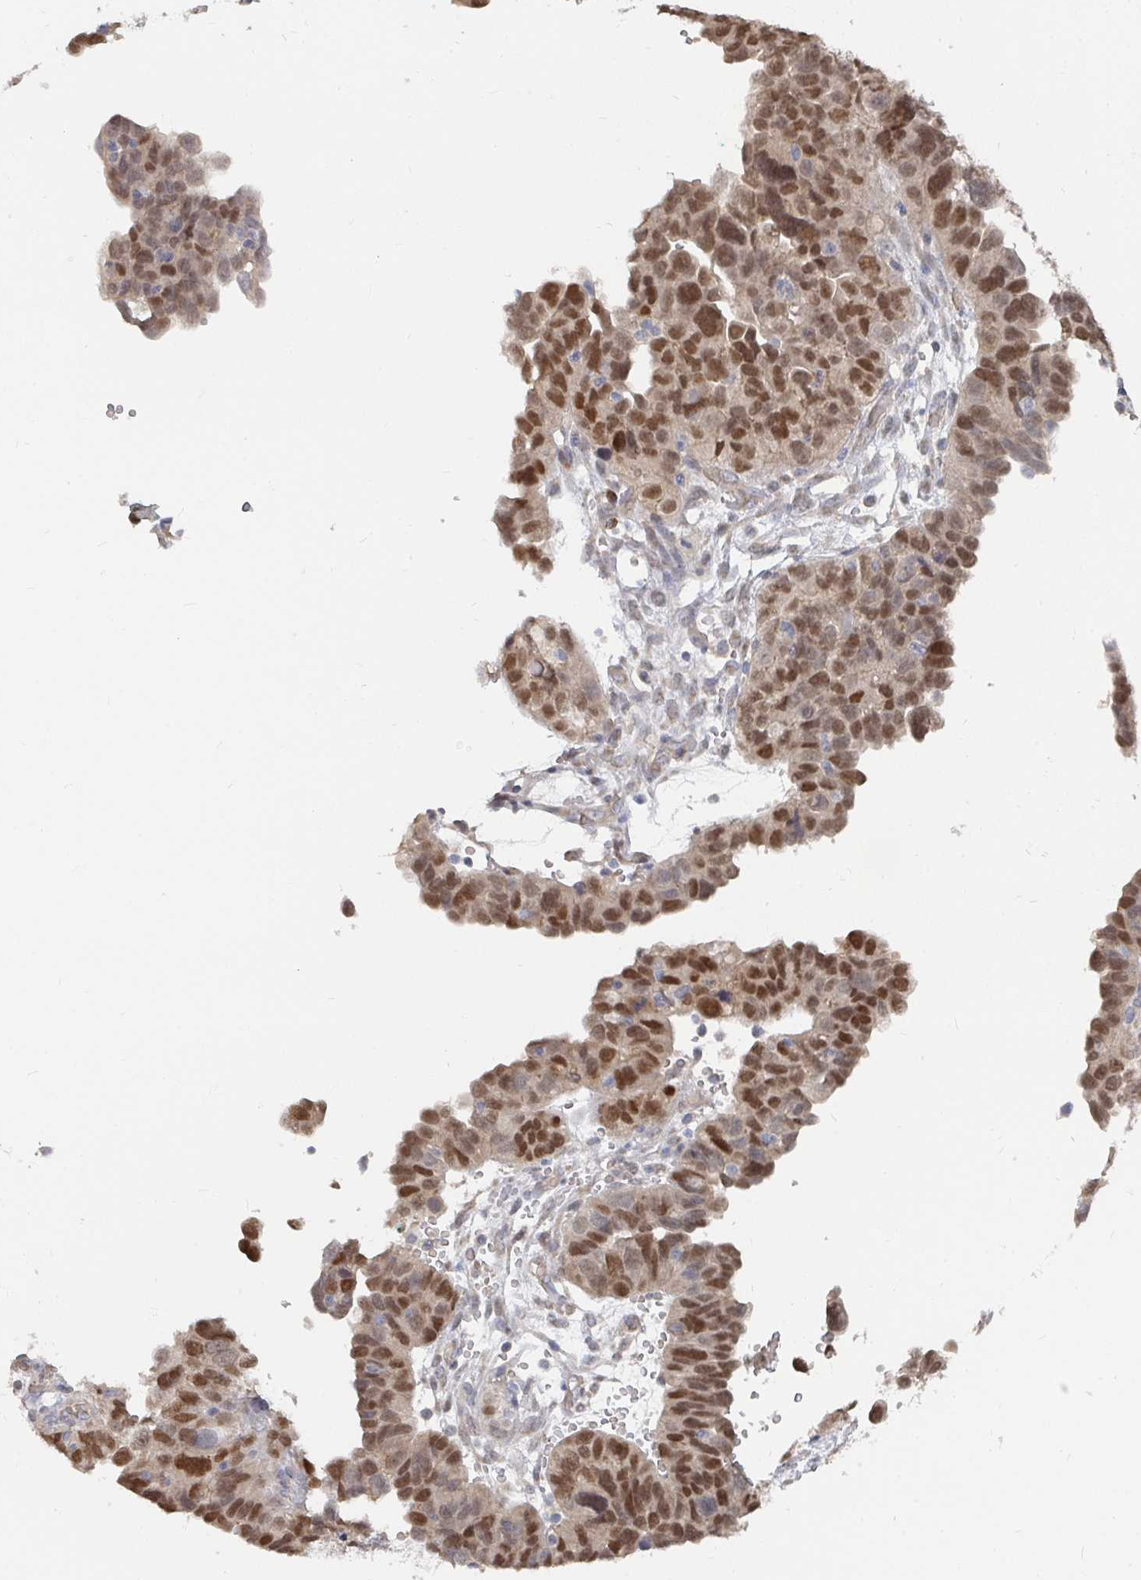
{"staining": {"intensity": "moderate", "quantity": ">75%", "location": "nuclear"}, "tissue": "ovarian cancer", "cell_type": "Tumor cells", "image_type": "cancer", "snomed": [{"axis": "morphology", "description": "Cystadenocarcinoma, serous, NOS"}, {"axis": "topography", "description": "Ovary"}], "caption": "Protein expression analysis of human serous cystadenocarcinoma (ovarian) reveals moderate nuclear expression in approximately >75% of tumor cells.", "gene": "MEIS1", "patient": {"sex": "female", "age": 64}}